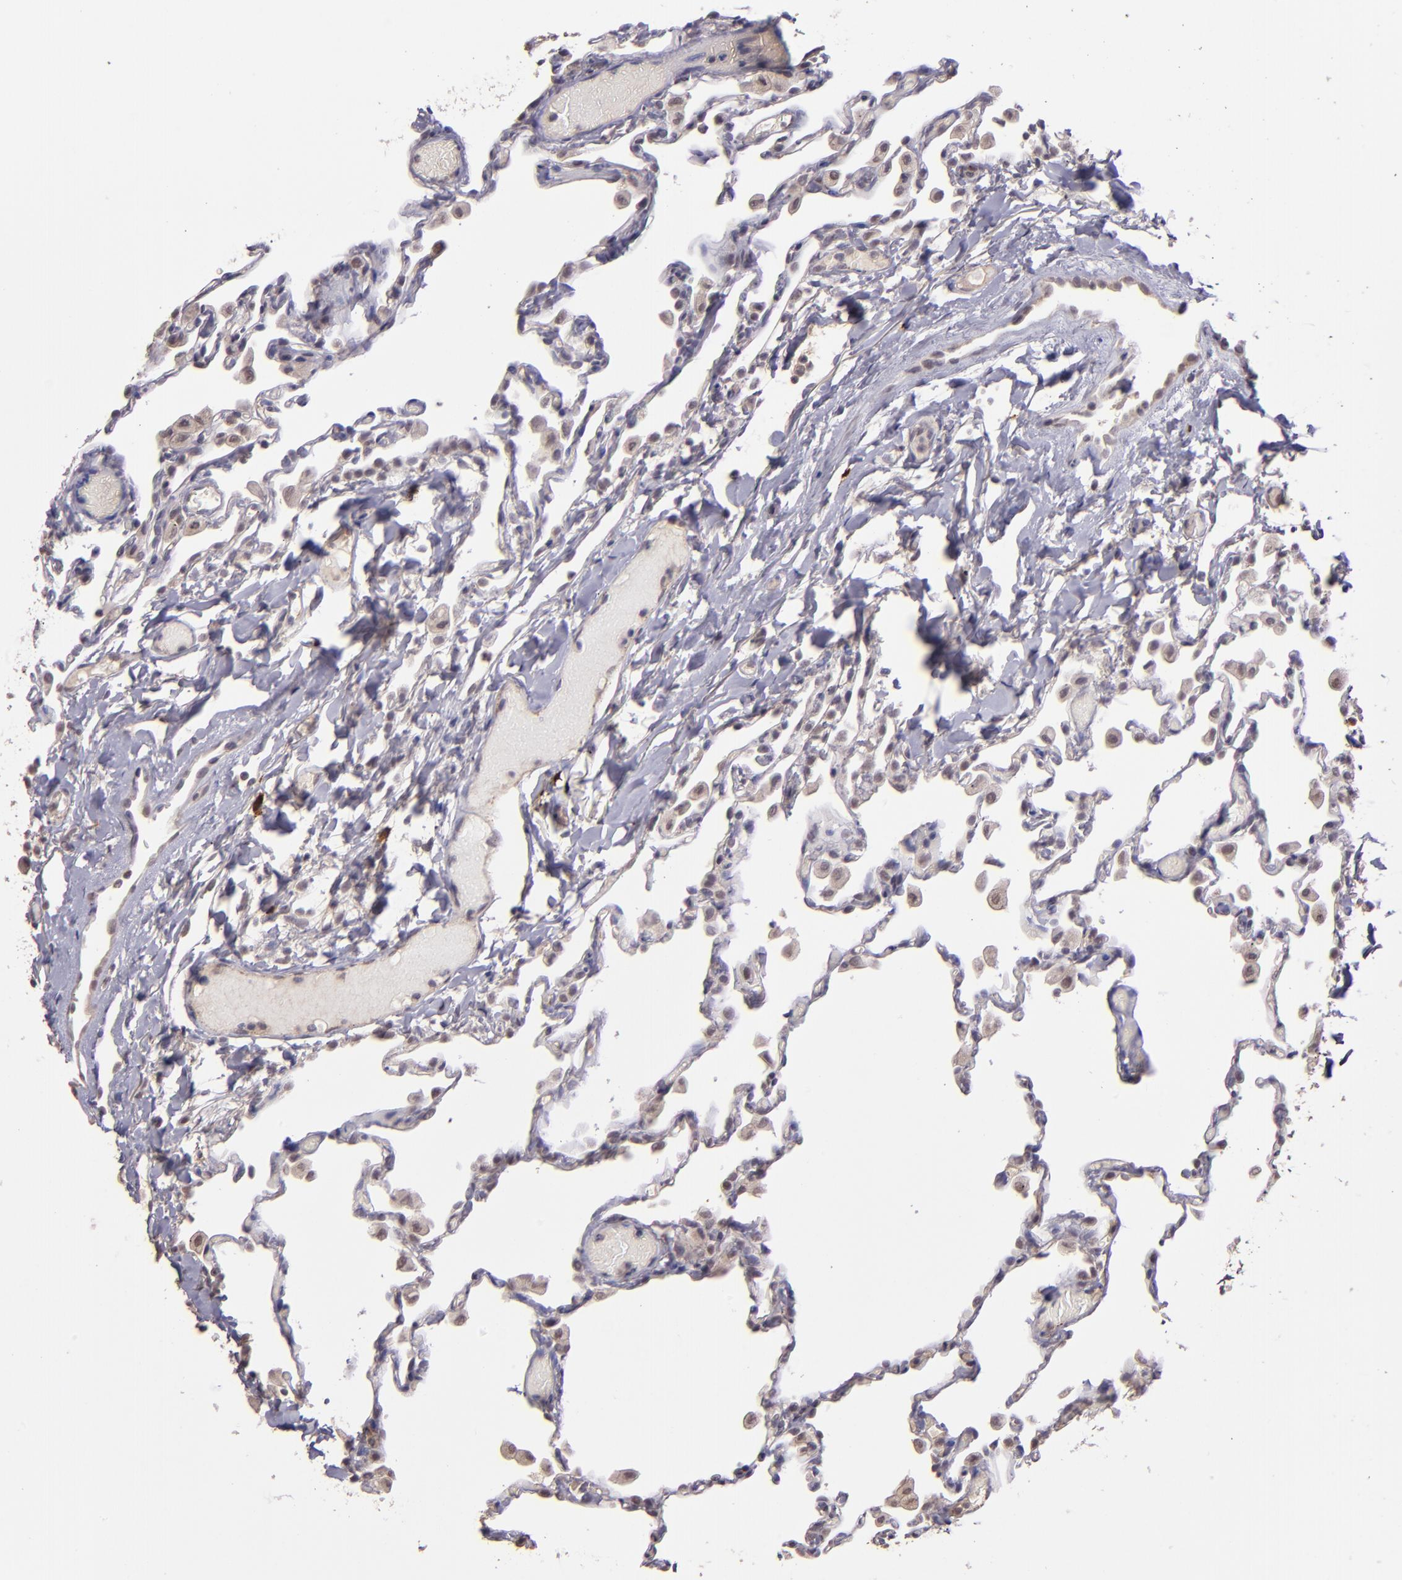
{"staining": {"intensity": "negative", "quantity": "none", "location": "none"}, "tissue": "lung", "cell_type": "Alveolar cells", "image_type": "normal", "snomed": [{"axis": "morphology", "description": "Normal tissue, NOS"}, {"axis": "topography", "description": "Lung"}], "caption": "High power microscopy photomicrograph of an IHC histopathology image of unremarkable lung, revealing no significant positivity in alveolar cells.", "gene": "TAF7L", "patient": {"sex": "female", "age": 49}}